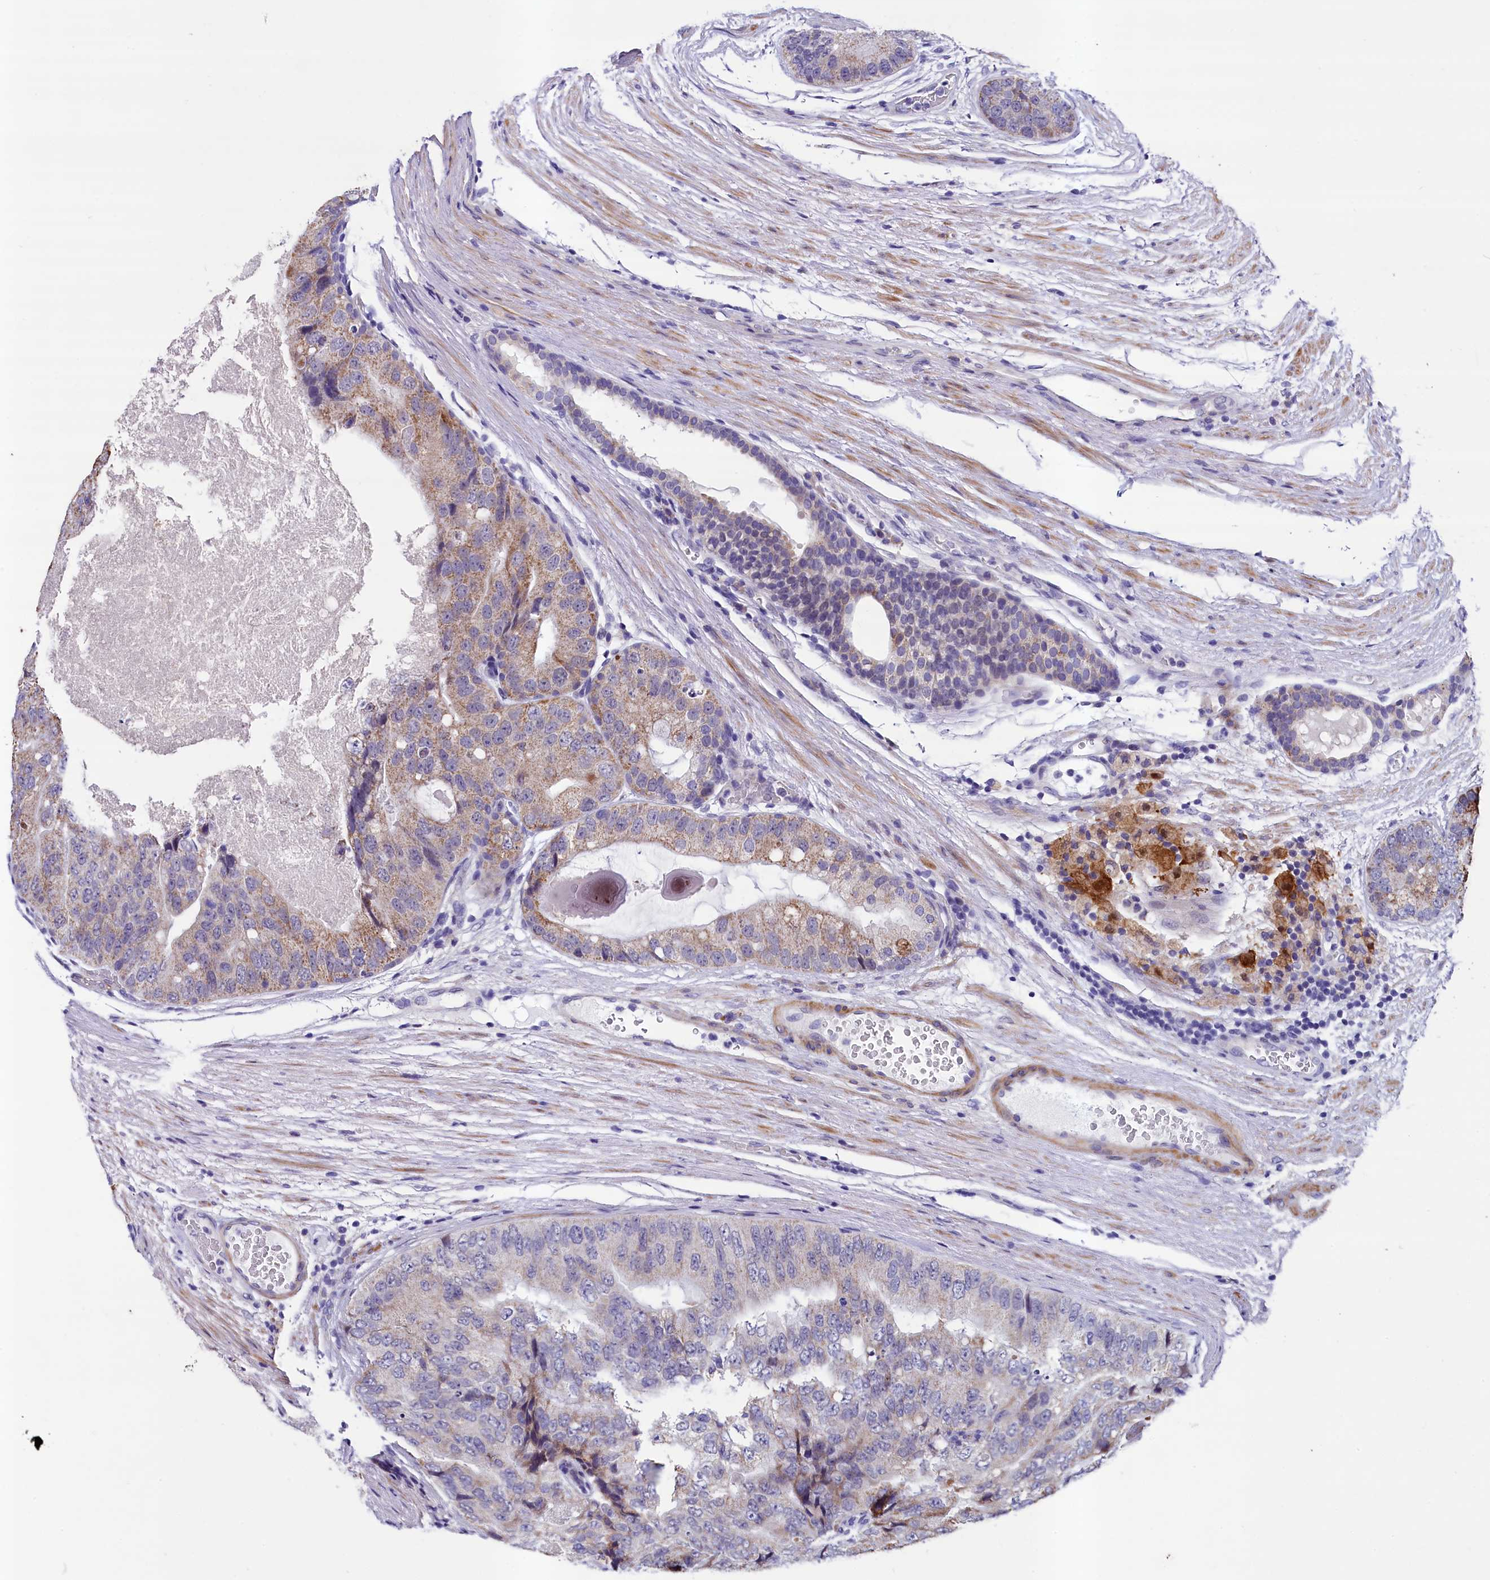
{"staining": {"intensity": "weak", "quantity": "<25%", "location": "cytoplasmic/membranous"}, "tissue": "prostate cancer", "cell_type": "Tumor cells", "image_type": "cancer", "snomed": [{"axis": "morphology", "description": "Adenocarcinoma, High grade"}, {"axis": "topography", "description": "Prostate"}], "caption": "A photomicrograph of human prostate cancer is negative for staining in tumor cells.", "gene": "SCD5", "patient": {"sex": "male", "age": 70}}